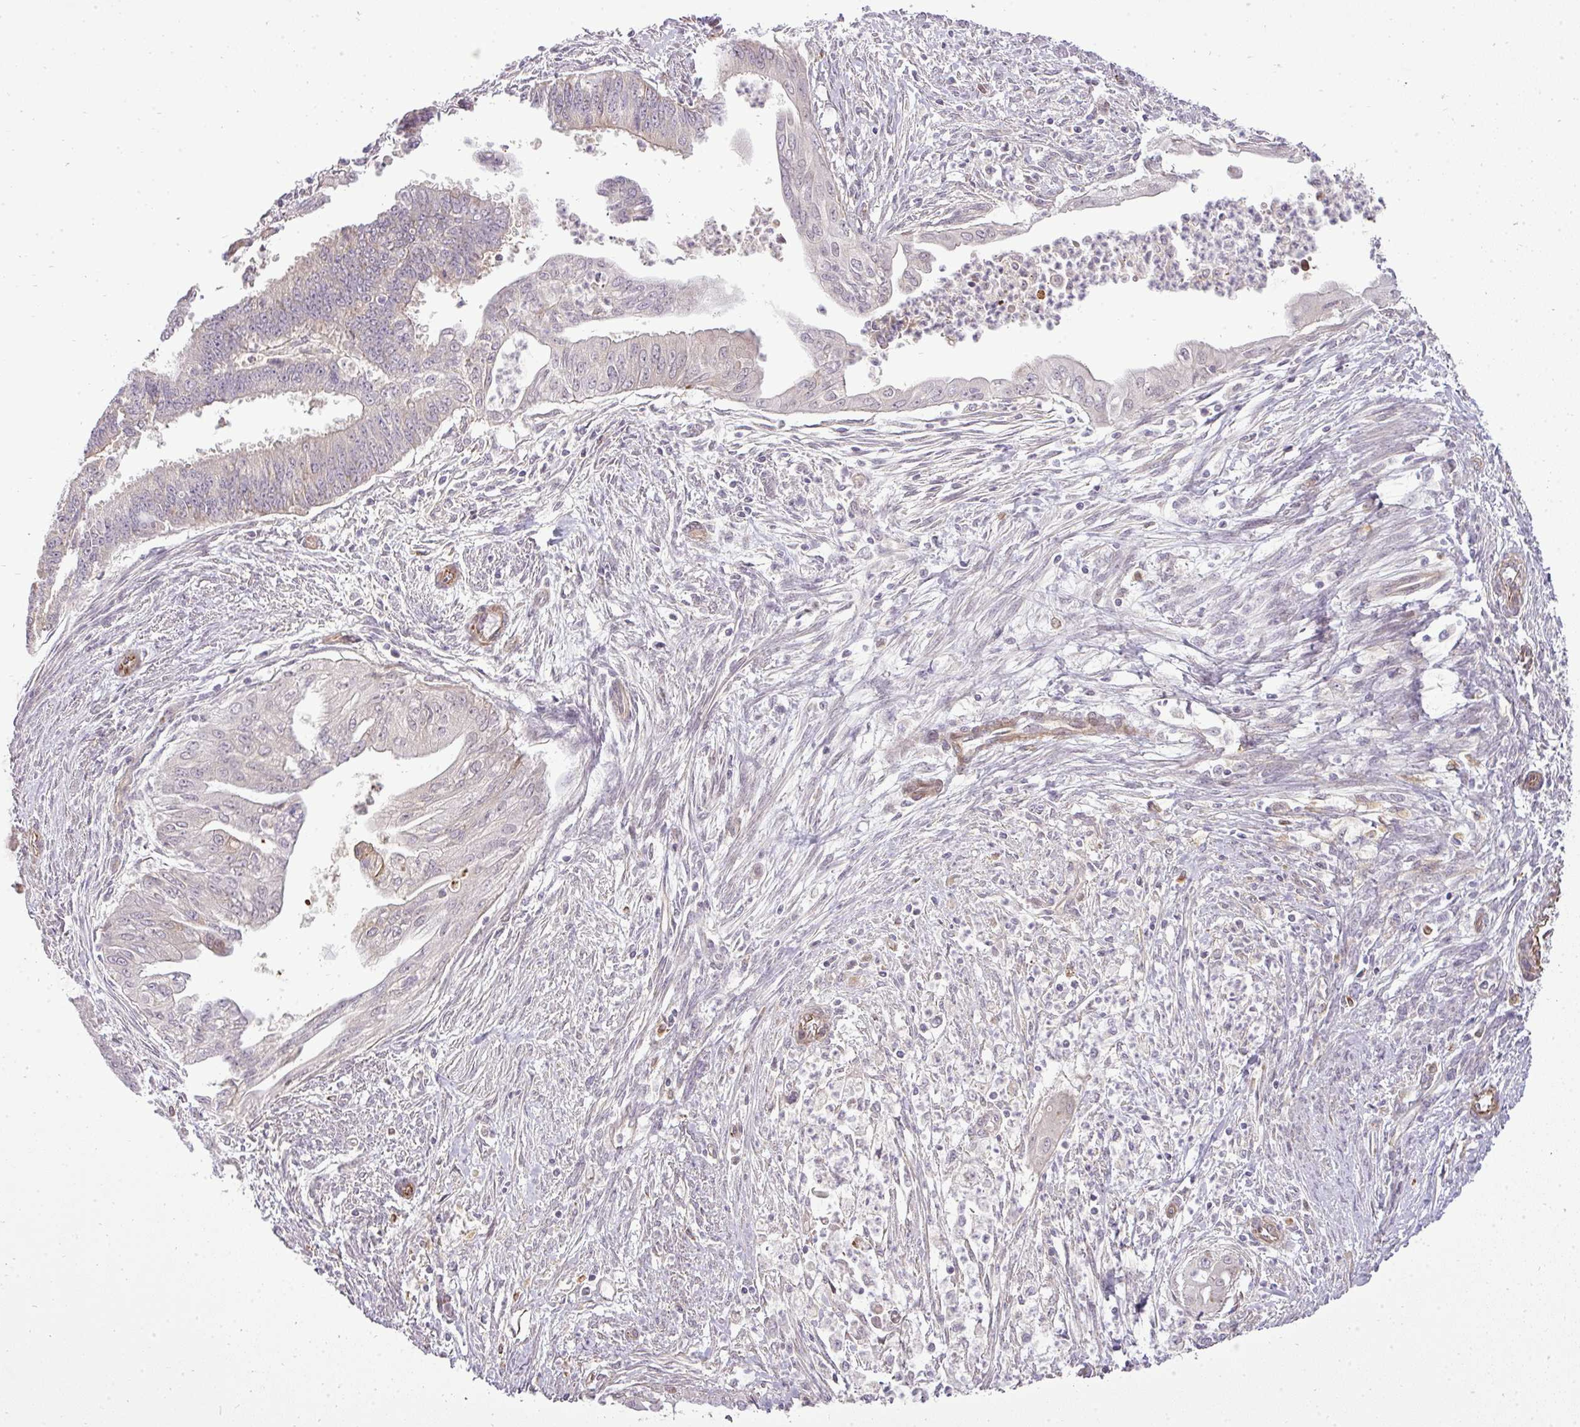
{"staining": {"intensity": "negative", "quantity": "none", "location": "none"}, "tissue": "endometrial cancer", "cell_type": "Tumor cells", "image_type": "cancer", "snomed": [{"axis": "morphology", "description": "Adenocarcinoma, NOS"}, {"axis": "topography", "description": "Endometrium"}], "caption": "Endometrial adenocarcinoma was stained to show a protein in brown. There is no significant staining in tumor cells.", "gene": "PDRG1", "patient": {"sex": "female", "age": 73}}